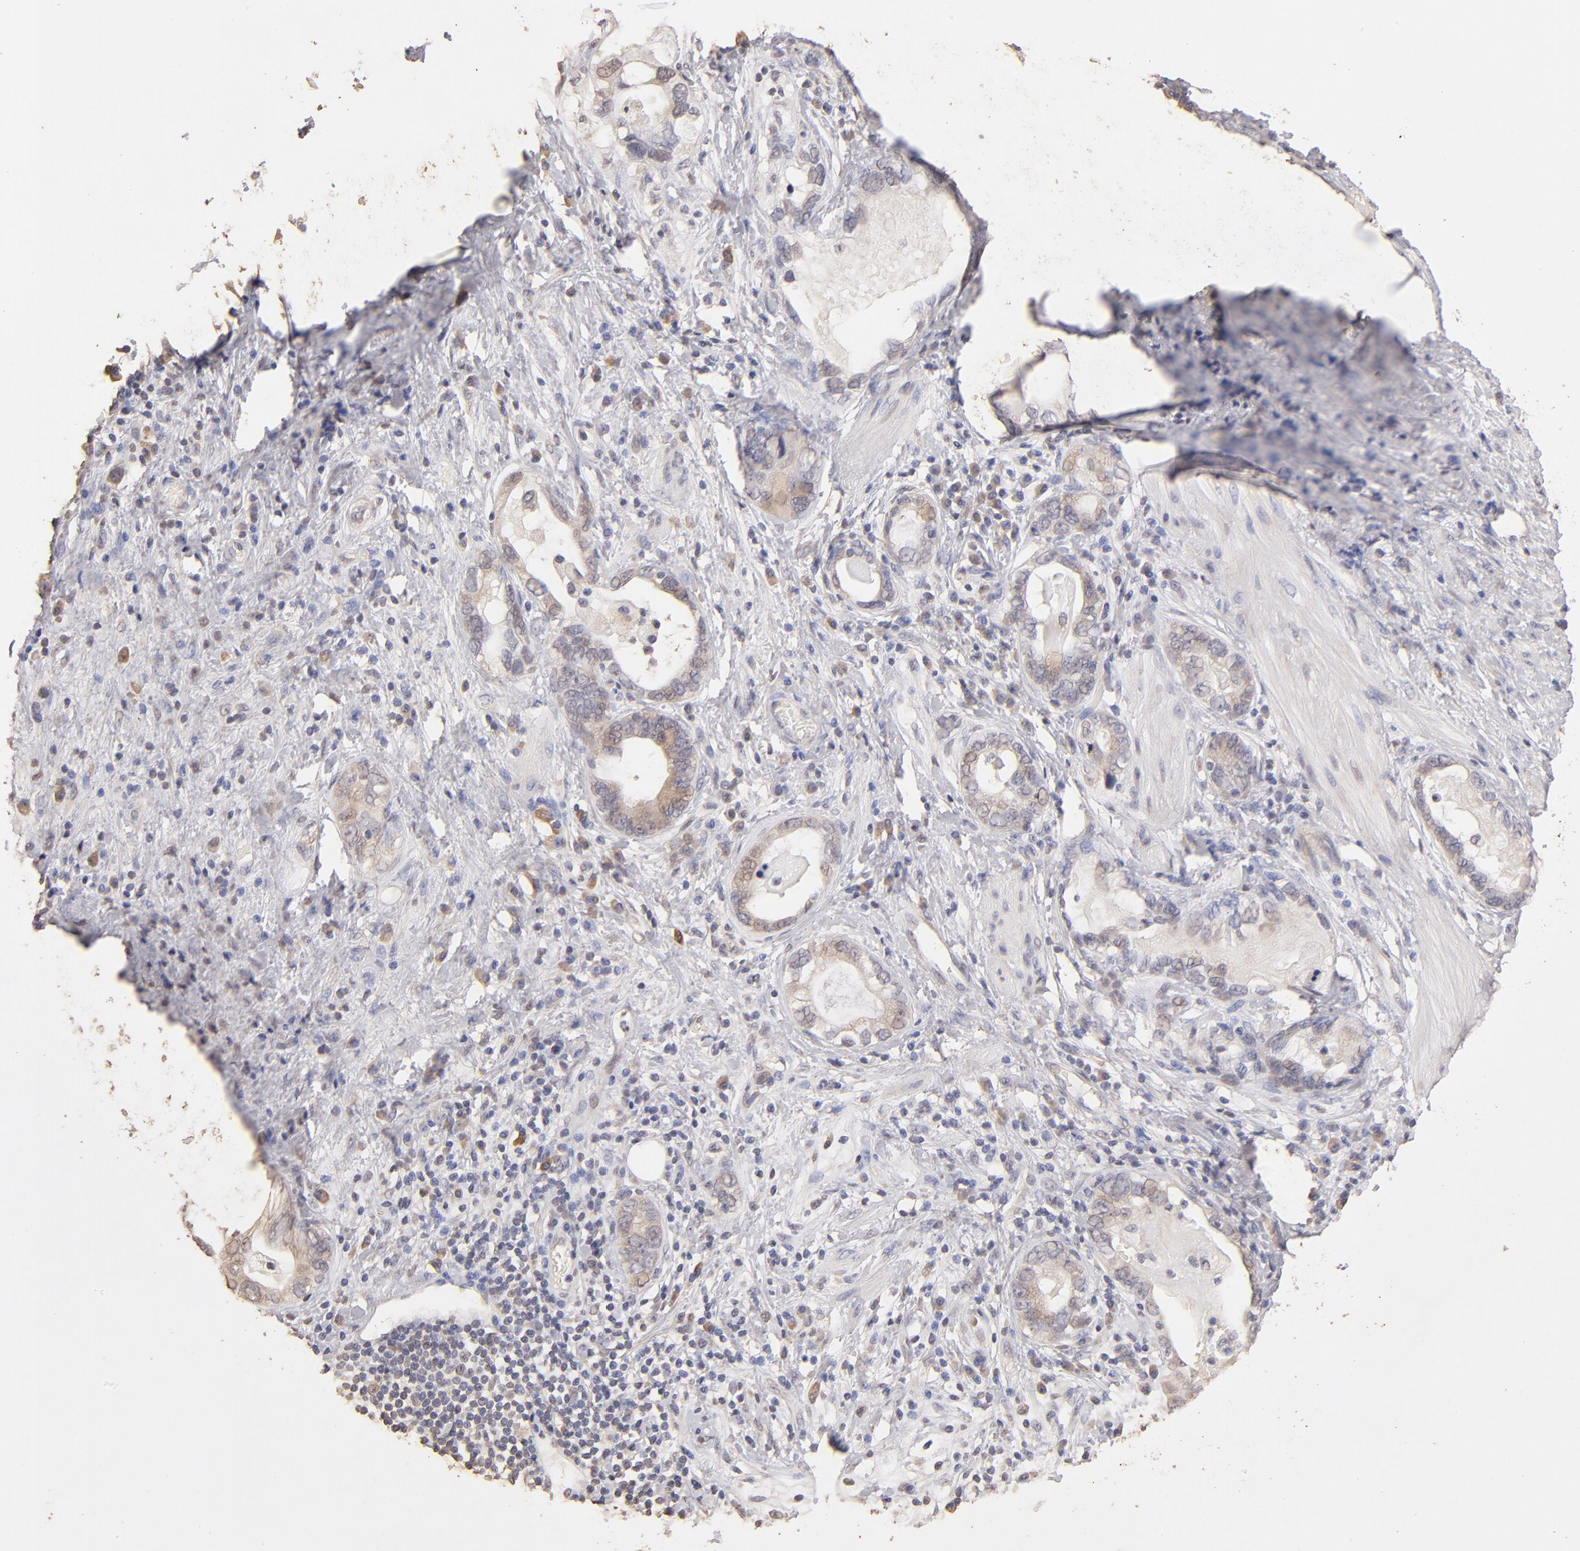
{"staining": {"intensity": "weak", "quantity": "25%-75%", "location": "cytoplasmic/membranous"}, "tissue": "stomach cancer", "cell_type": "Tumor cells", "image_type": "cancer", "snomed": [{"axis": "morphology", "description": "Adenocarcinoma, NOS"}, {"axis": "topography", "description": "Stomach, lower"}], "caption": "Brown immunohistochemical staining in human stomach adenocarcinoma reveals weak cytoplasmic/membranous positivity in approximately 25%-75% of tumor cells.", "gene": "OPHN1", "patient": {"sex": "female", "age": 93}}